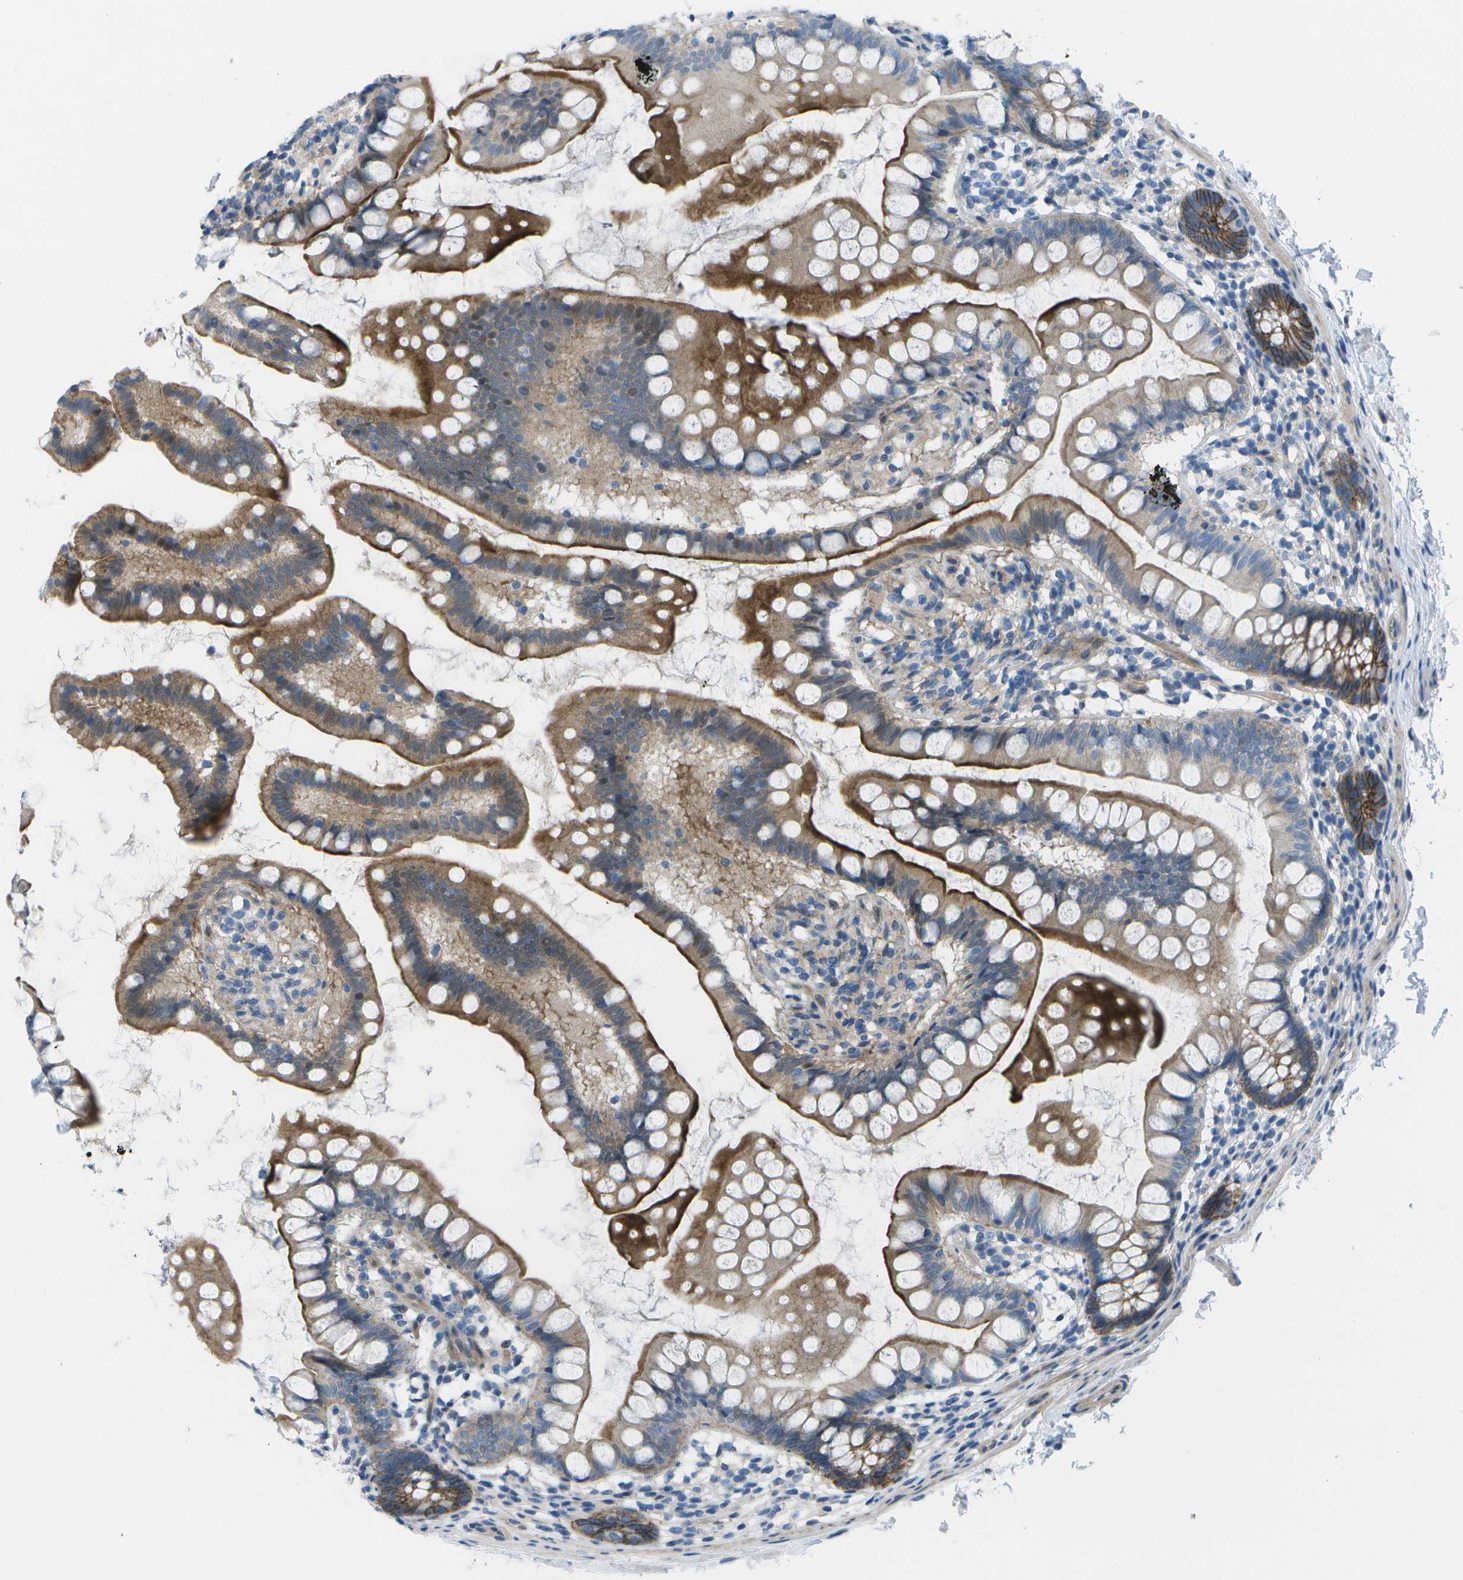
{"staining": {"intensity": "moderate", "quantity": ">75%", "location": "cytoplasmic/membranous"}, "tissue": "small intestine", "cell_type": "Glandular cells", "image_type": "normal", "snomed": [{"axis": "morphology", "description": "Normal tissue, NOS"}, {"axis": "topography", "description": "Small intestine"}], "caption": "Moderate cytoplasmic/membranous staining for a protein is present in approximately >75% of glandular cells of unremarkable small intestine using IHC.", "gene": "SORBS3", "patient": {"sex": "female", "age": 84}}